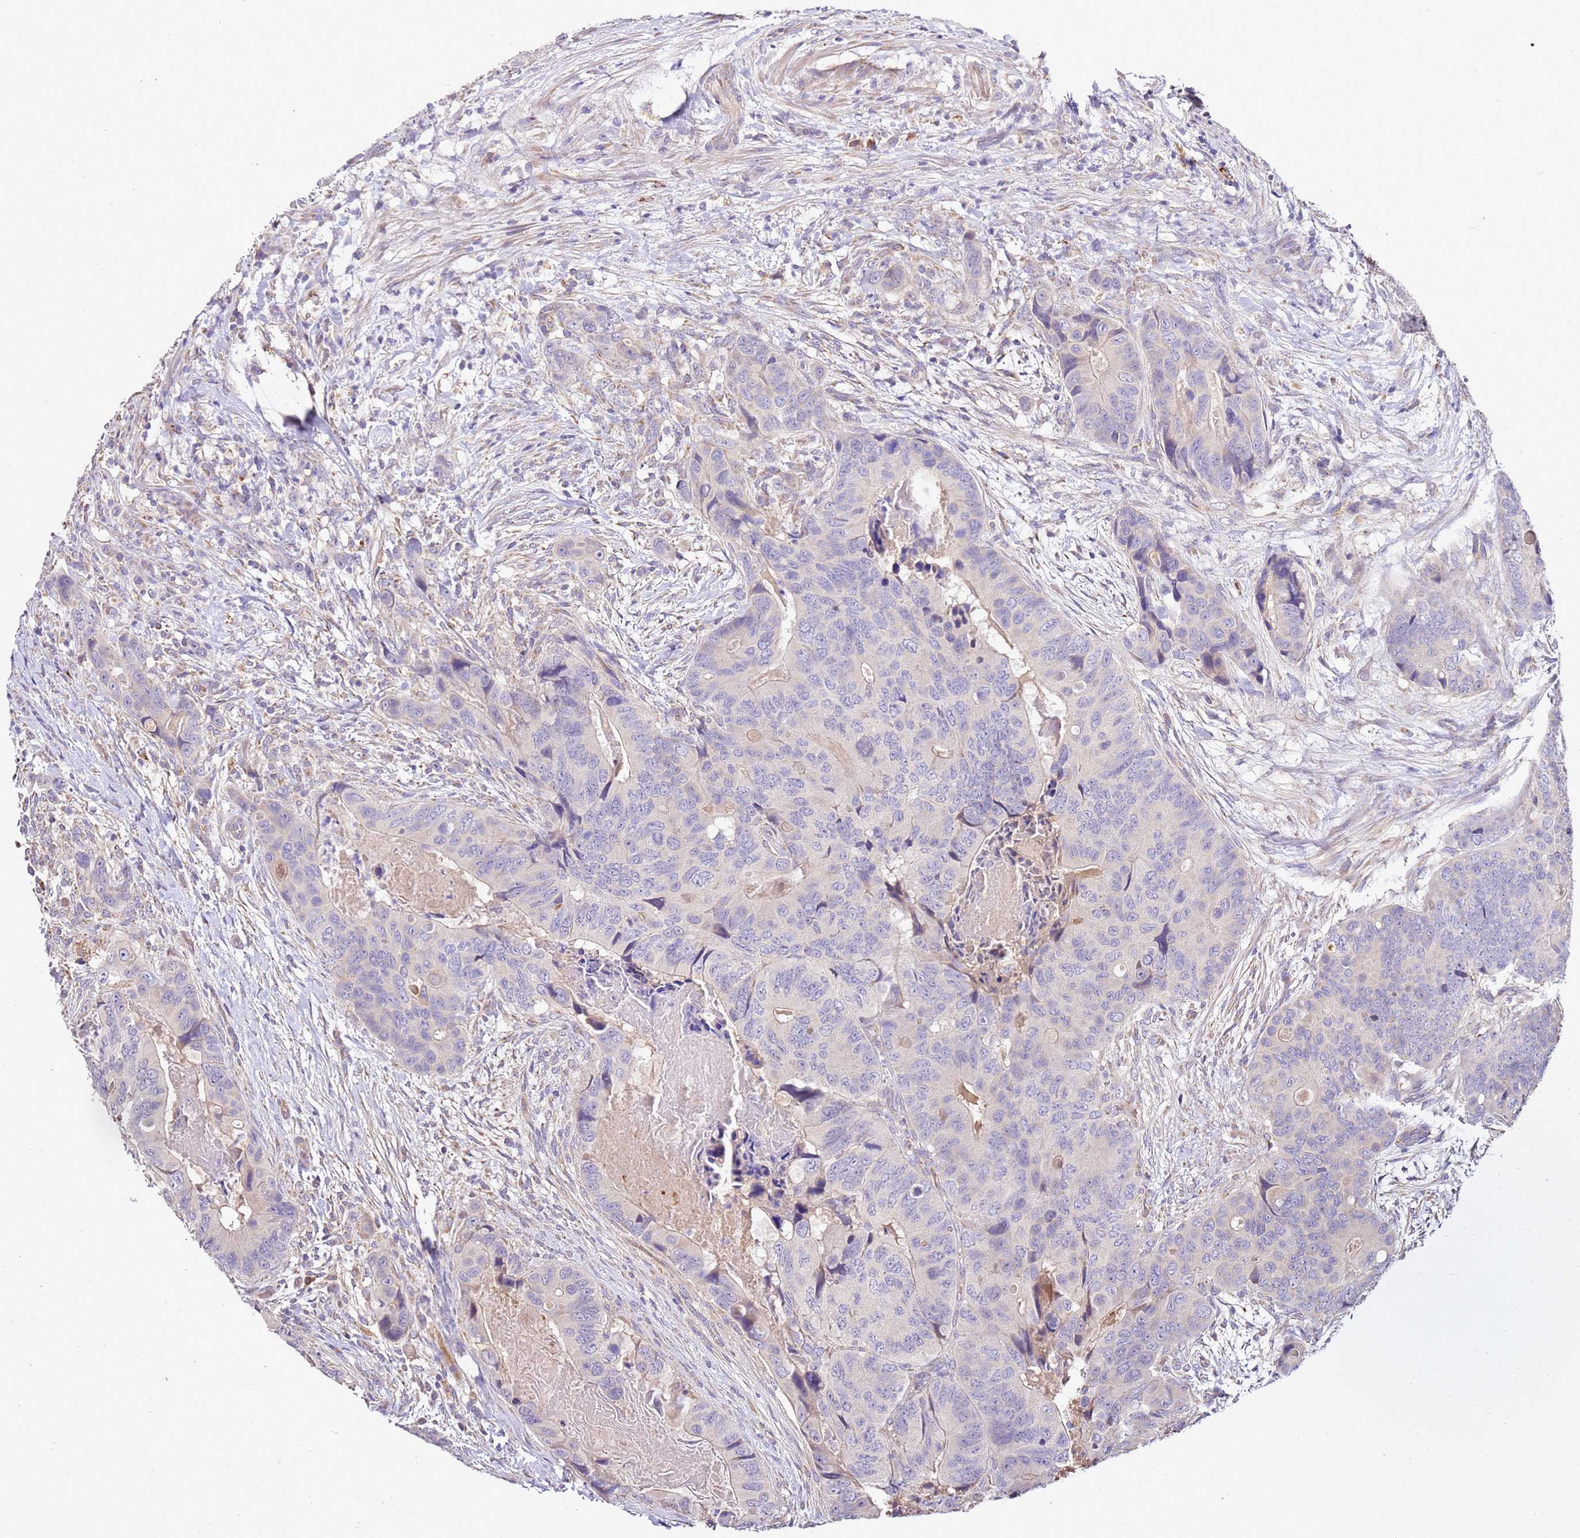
{"staining": {"intensity": "negative", "quantity": "none", "location": "none"}, "tissue": "colorectal cancer", "cell_type": "Tumor cells", "image_type": "cancer", "snomed": [{"axis": "morphology", "description": "Adenocarcinoma, NOS"}, {"axis": "topography", "description": "Colon"}], "caption": "Tumor cells are negative for protein expression in human colorectal cancer (adenocarcinoma).", "gene": "OR2B11", "patient": {"sex": "male", "age": 84}}